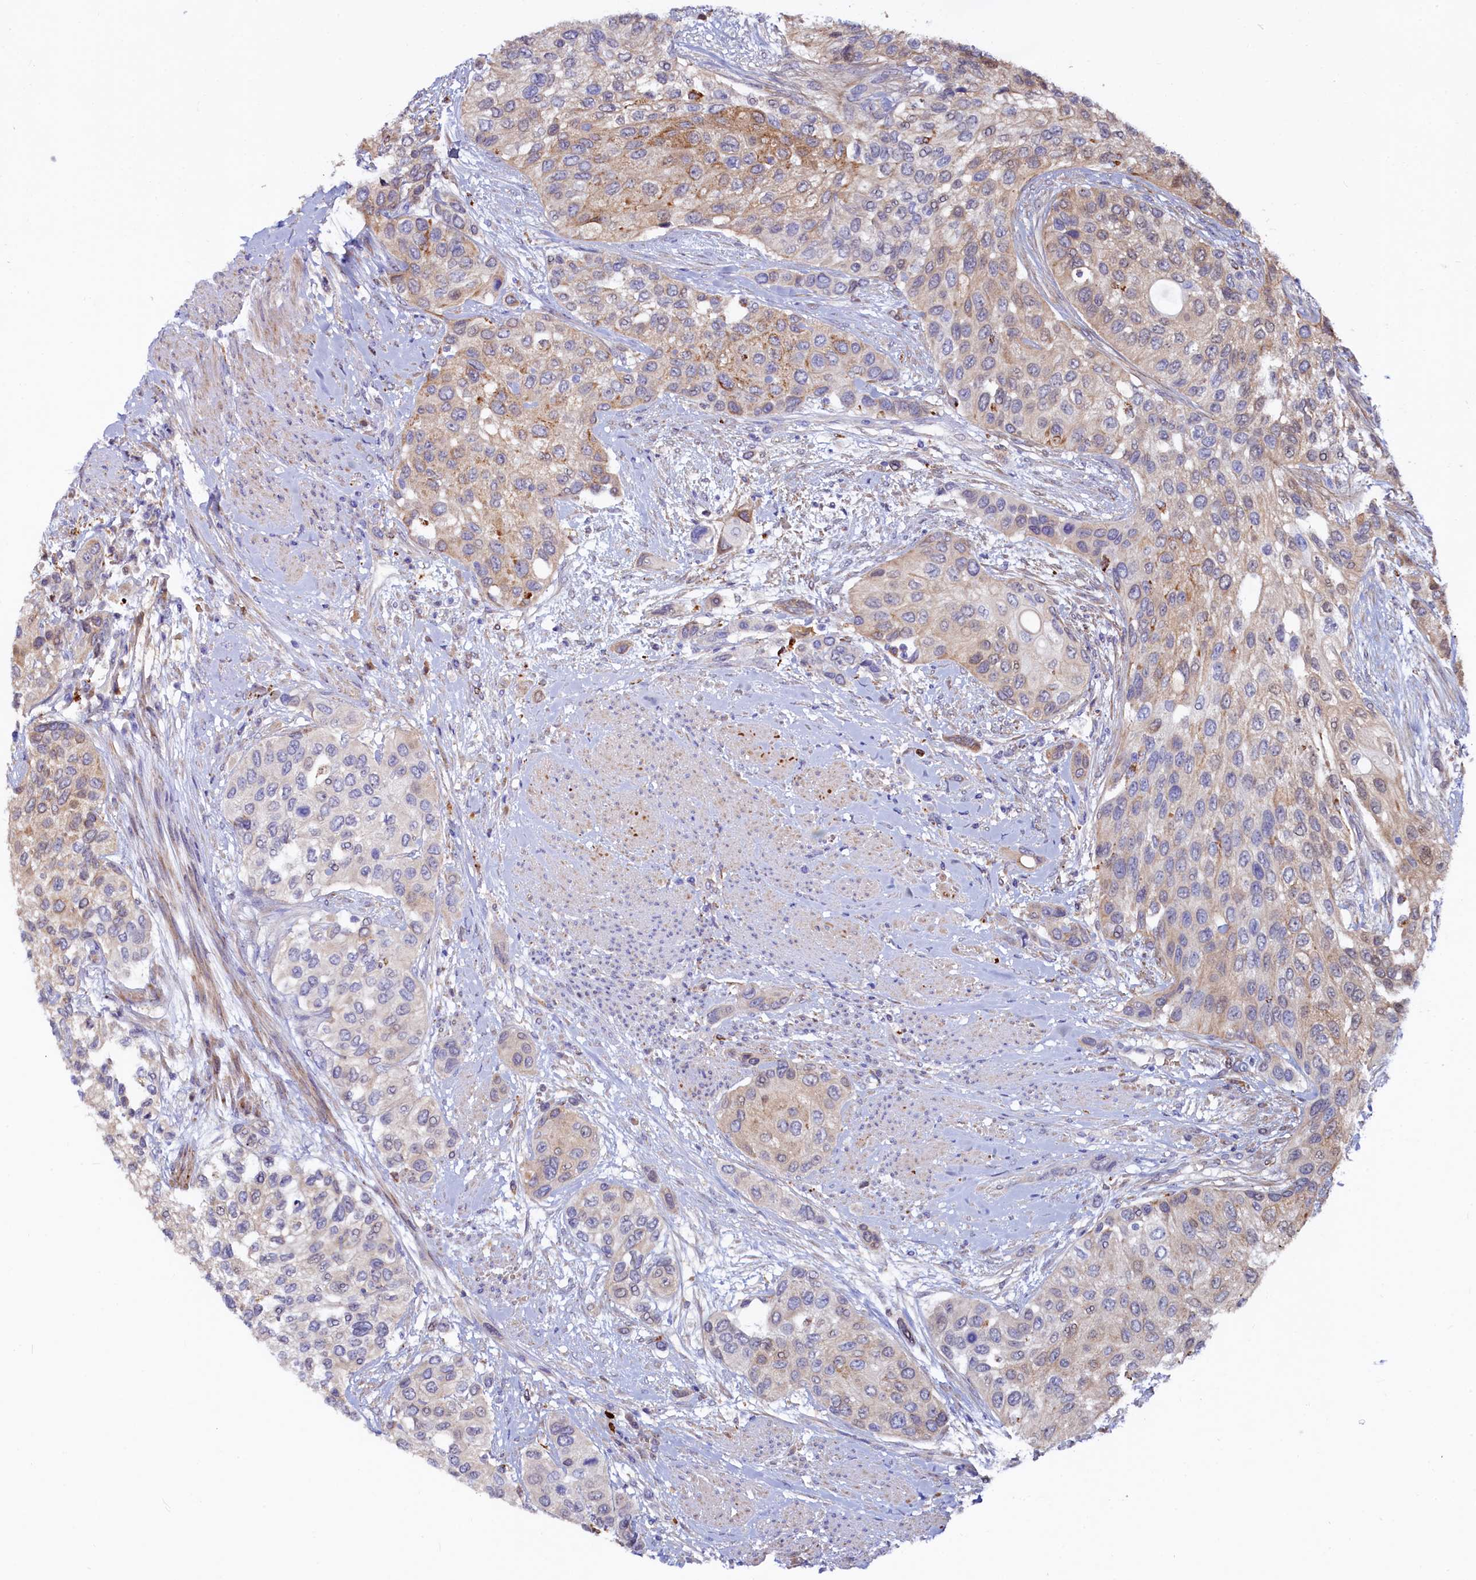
{"staining": {"intensity": "moderate", "quantity": "<25%", "location": "cytoplasmic/membranous"}, "tissue": "urothelial cancer", "cell_type": "Tumor cells", "image_type": "cancer", "snomed": [{"axis": "morphology", "description": "Normal tissue, NOS"}, {"axis": "morphology", "description": "Urothelial carcinoma, High grade"}, {"axis": "topography", "description": "Vascular tissue"}, {"axis": "topography", "description": "Urinary bladder"}], "caption": "Tumor cells reveal low levels of moderate cytoplasmic/membranous staining in about <25% of cells in human high-grade urothelial carcinoma. (Brightfield microscopy of DAB IHC at high magnification).", "gene": "ASTE1", "patient": {"sex": "female", "age": 56}}